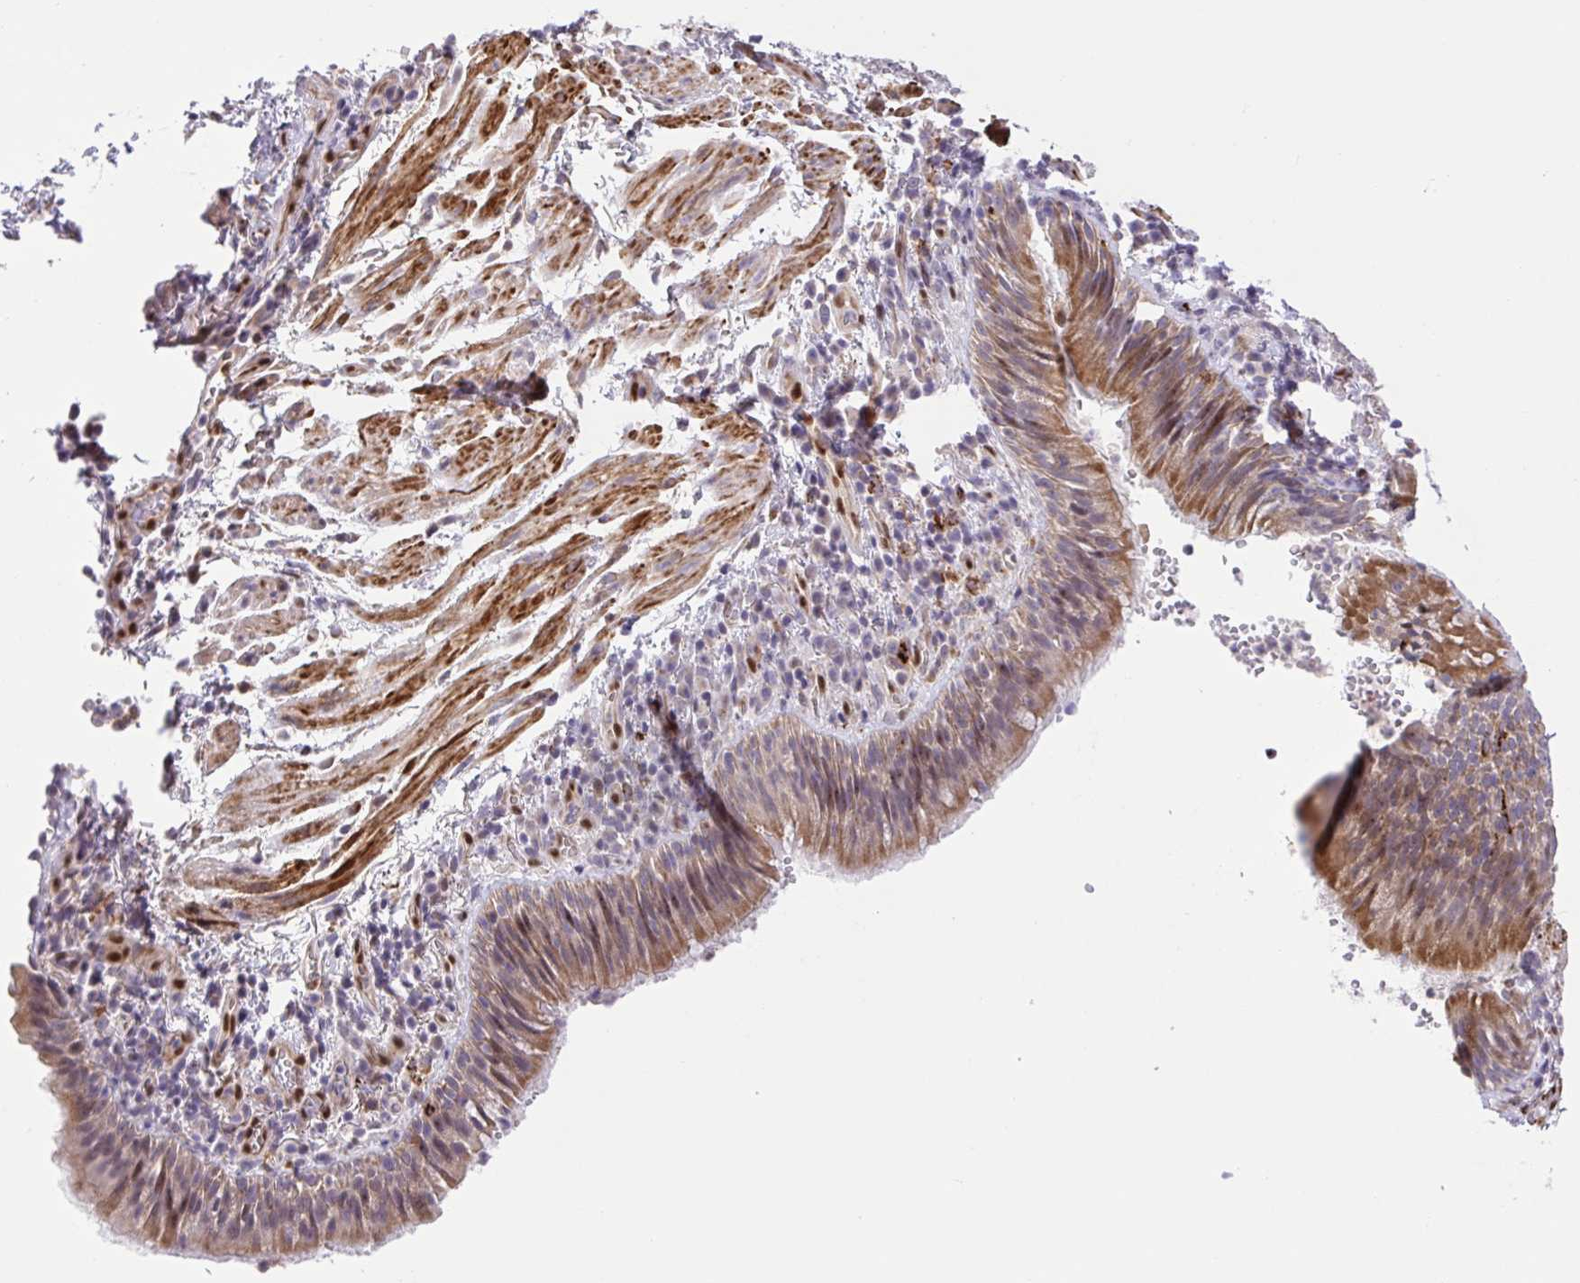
{"staining": {"intensity": "moderate", "quantity": "25%-75%", "location": "cytoplasmic/membranous,nuclear"}, "tissue": "bronchus", "cell_type": "Respiratory epithelial cells", "image_type": "normal", "snomed": [{"axis": "morphology", "description": "Normal tissue, NOS"}, {"axis": "topography", "description": "Lymph node"}, {"axis": "topography", "description": "Bronchus"}], "caption": "An IHC histopathology image of unremarkable tissue is shown. Protein staining in brown labels moderate cytoplasmic/membranous,nuclear positivity in bronchus within respiratory epithelial cells.", "gene": "ERG", "patient": {"sex": "male", "age": 56}}